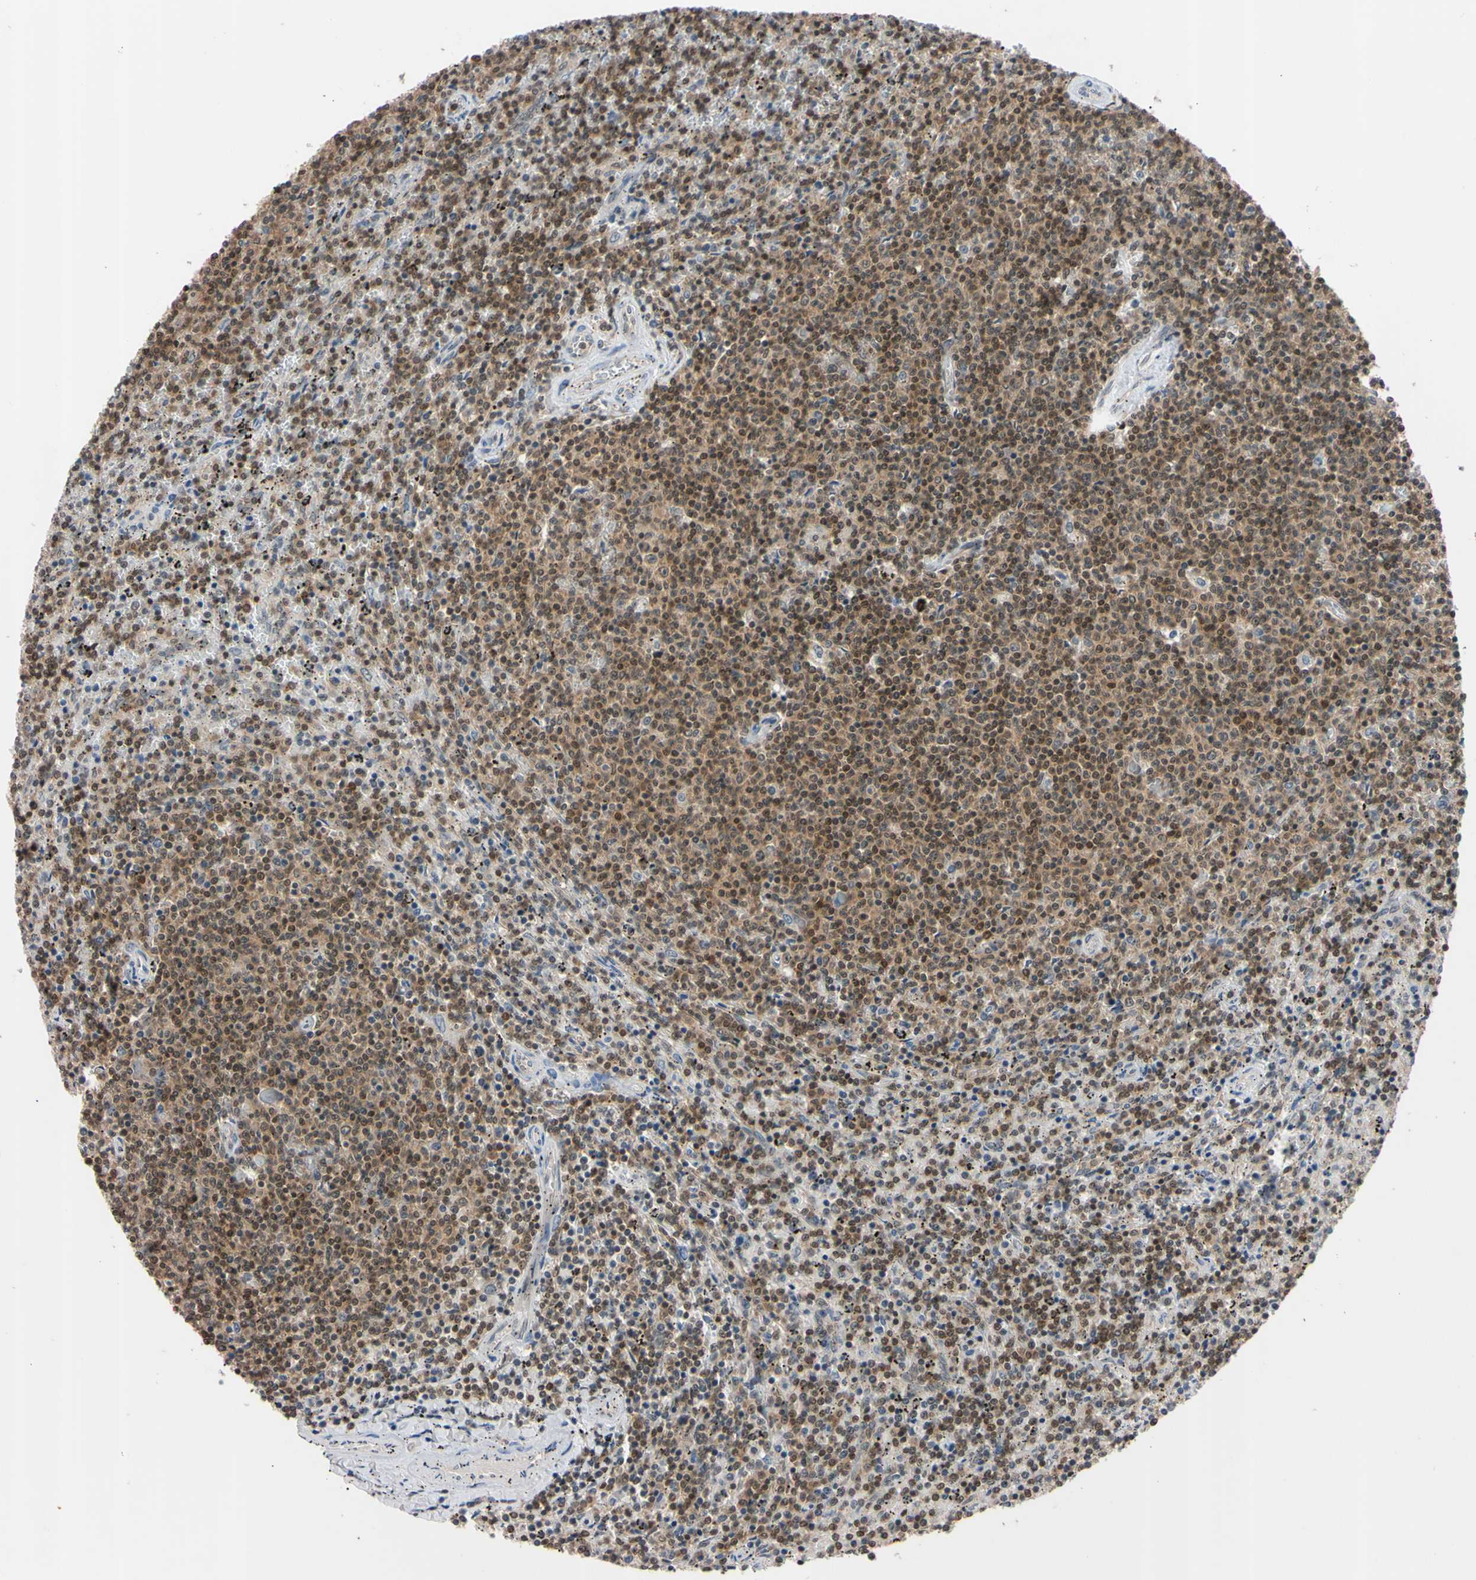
{"staining": {"intensity": "moderate", "quantity": ">75%", "location": "cytoplasmic/membranous,nuclear"}, "tissue": "lymphoma", "cell_type": "Tumor cells", "image_type": "cancer", "snomed": [{"axis": "morphology", "description": "Malignant lymphoma, non-Hodgkin's type, Low grade"}, {"axis": "topography", "description": "Spleen"}], "caption": "This is an image of immunohistochemistry staining of malignant lymphoma, non-Hodgkin's type (low-grade), which shows moderate staining in the cytoplasmic/membranous and nuclear of tumor cells.", "gene": "UBE2I", "patient": {"sex": "female", "age": 50}}